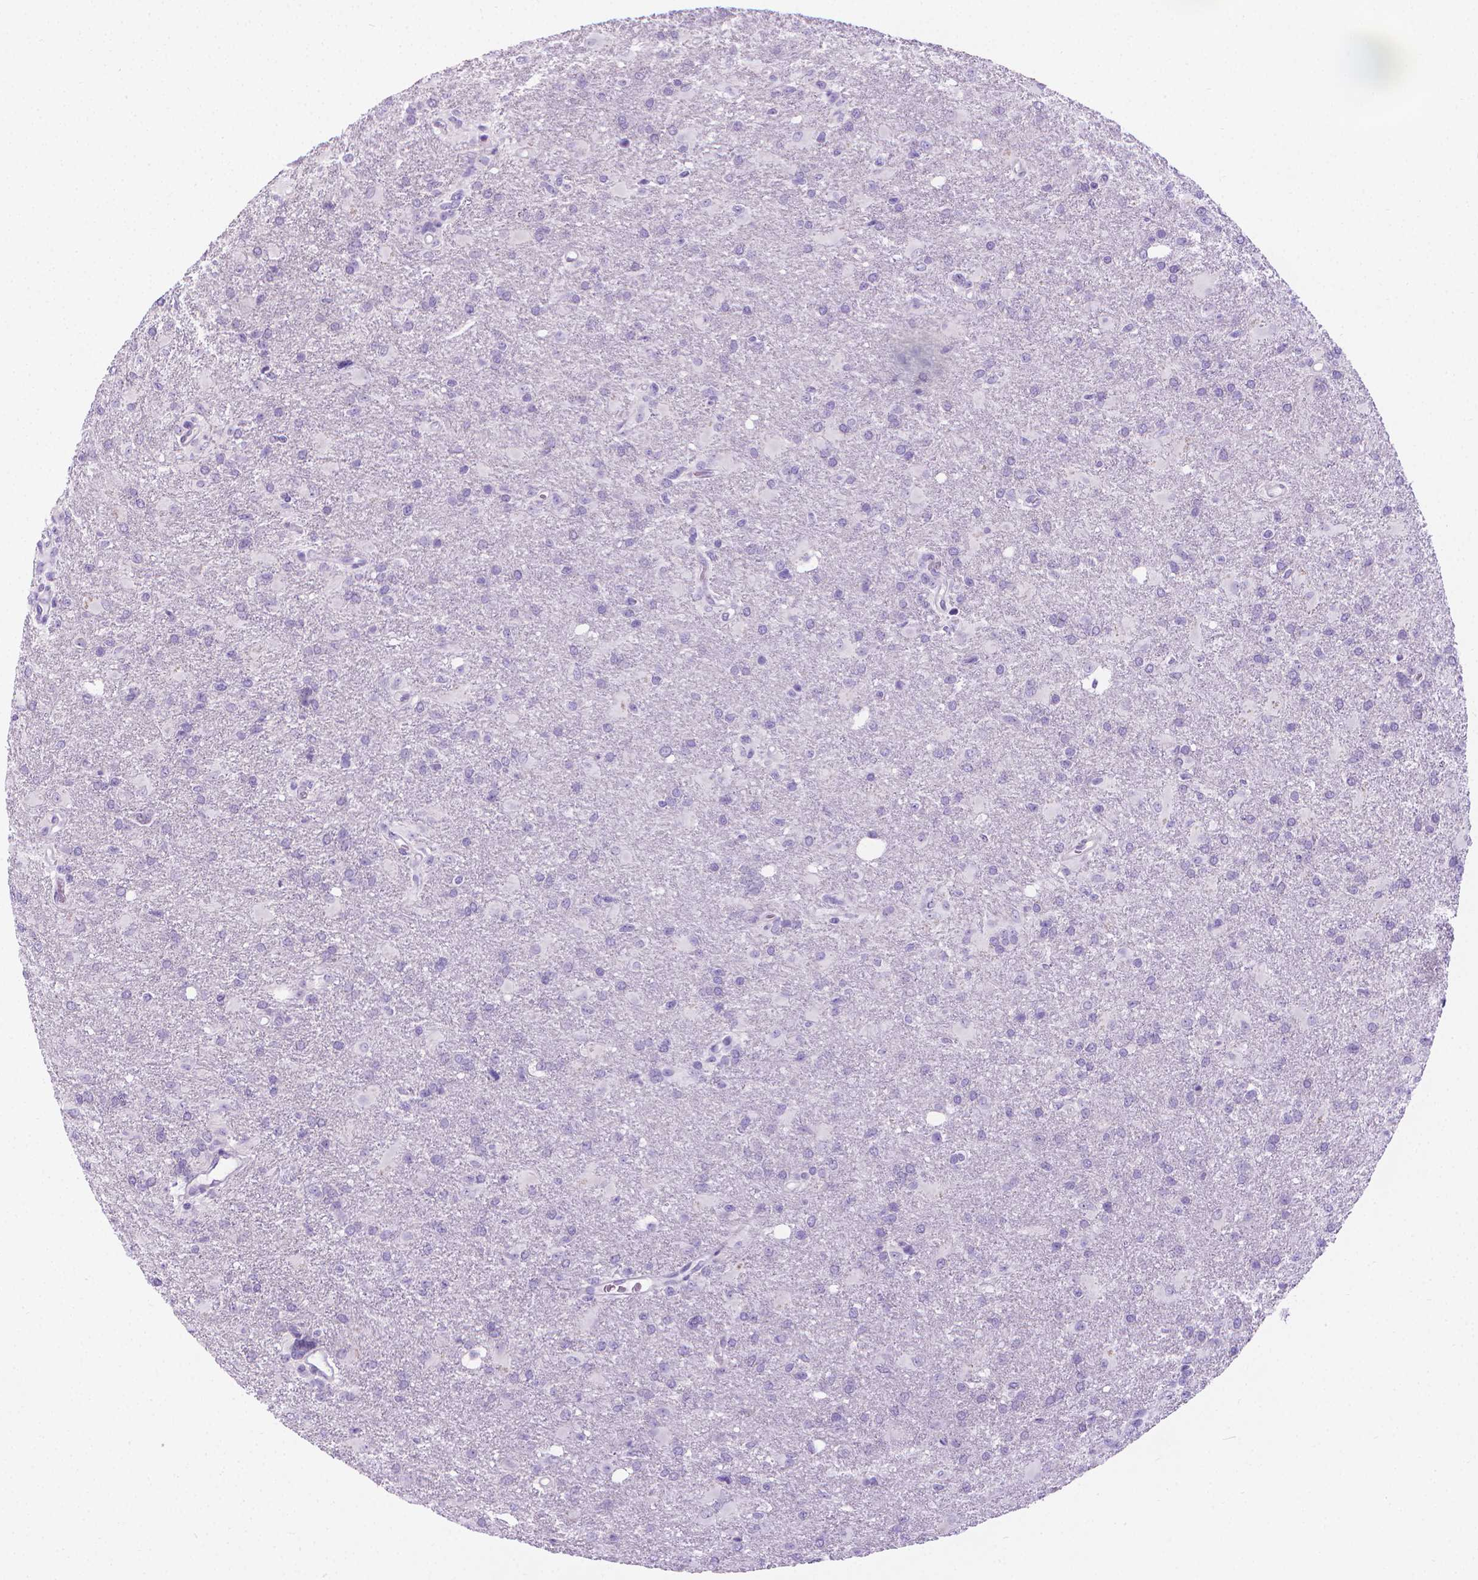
{"staining": {"intensity": "negative", "quantity": "none", "location": "none"}, "tissue": "glioma", "cell_type": "Tumor cells", "image_type": "cancer", "snomed": [{"axis": "morphology", "description": "Glioma, malignant, High grade"}, {"axis": "topography", "description": "Brain"}], "caption": "A high-resolution photomicrograph shows IHC staining of glioma, which shows no significant positivity in tumor cells. (Brightfield microscopy of DAB (3,3'-diaminobenzidine) IHC at high magnification).", "gene": "SPAG6", "patient": {"sex": "male", "age": 68}}